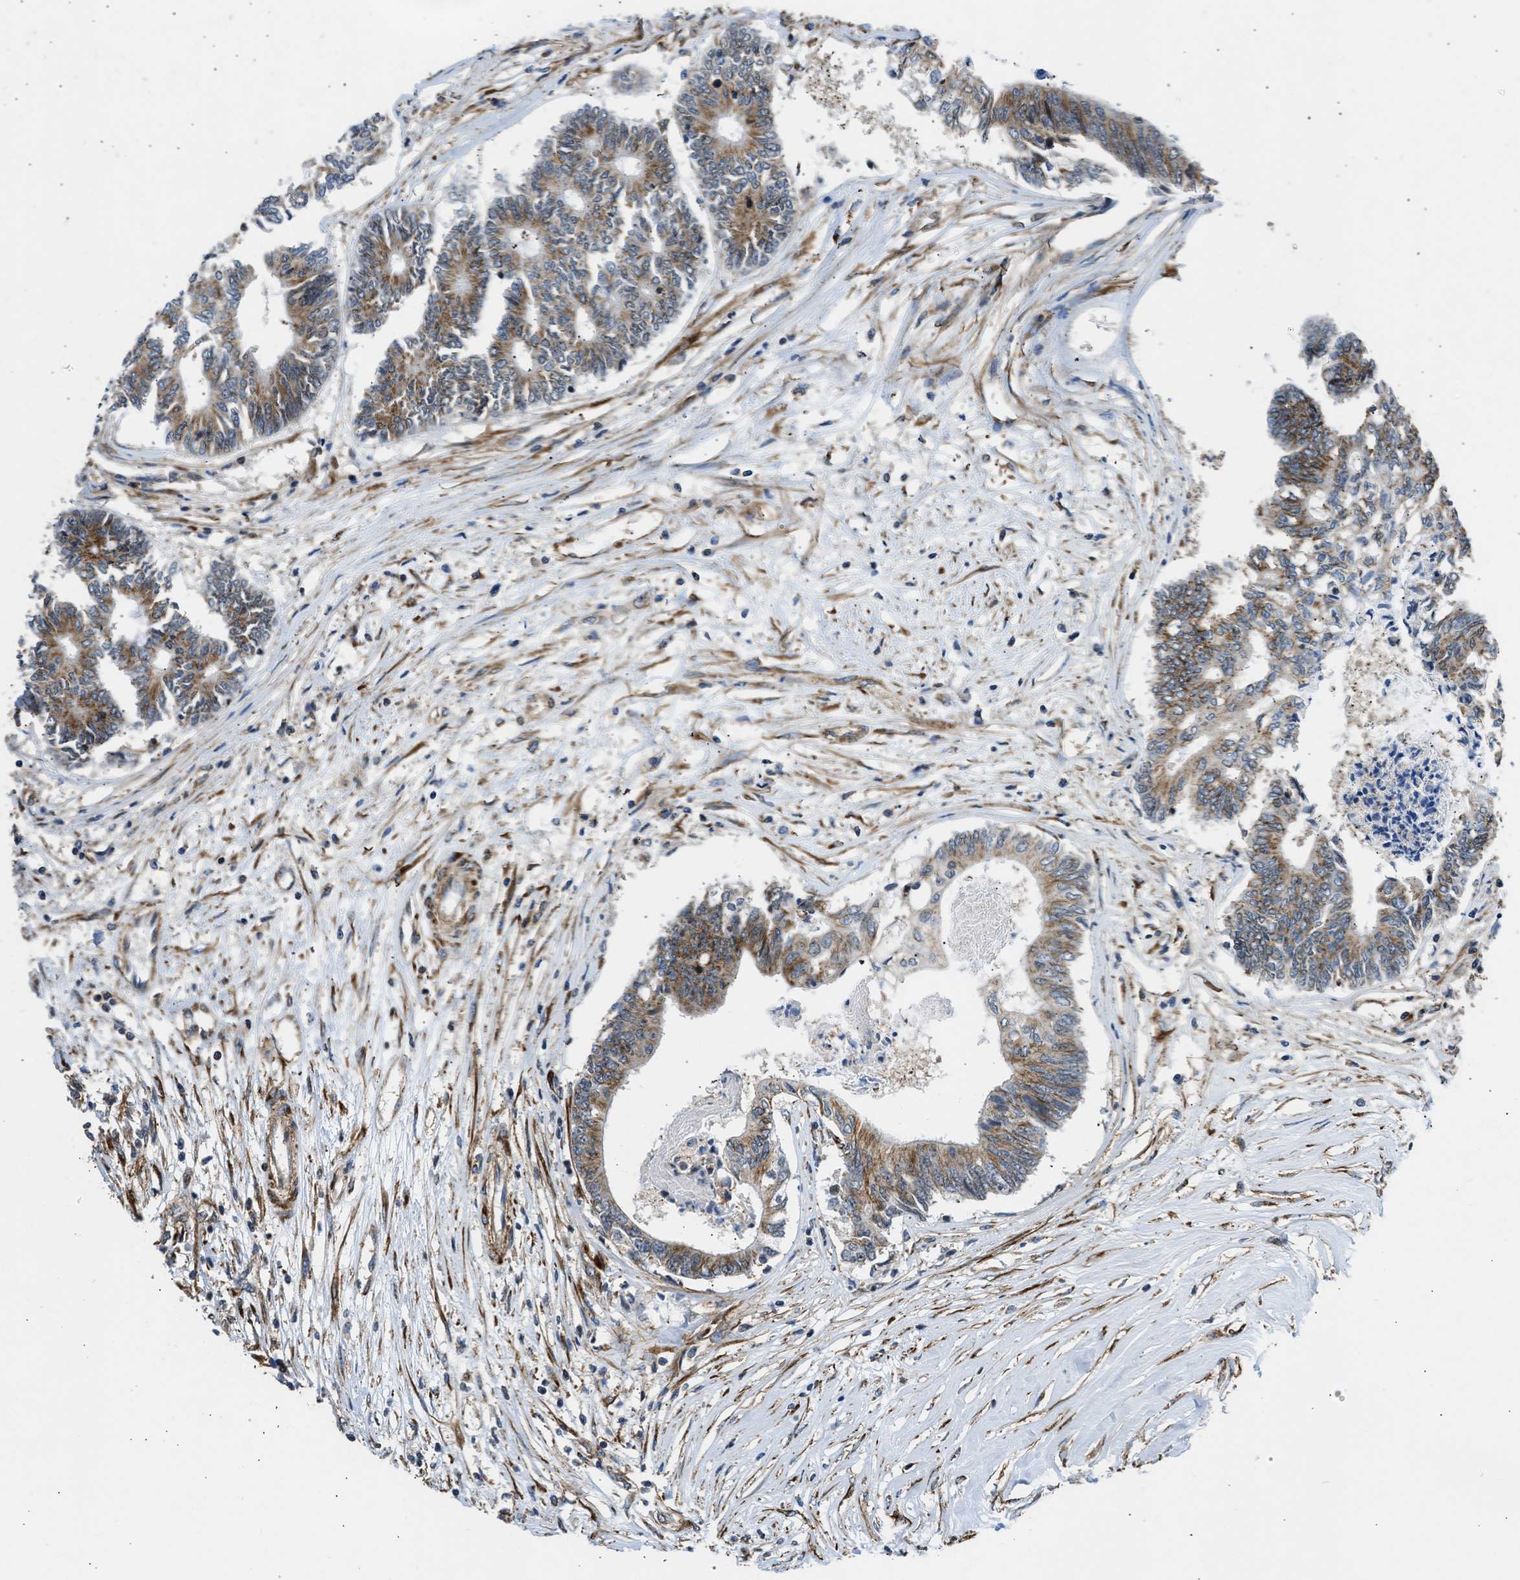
{"staining": {"intensity": "moderate", "quantity": ">75%", "location": "cytoplasmic/membranous"}, "tissue": "colorectal cancer", "cell_type": "Tumor cells", "image_type": "cancer", "snomed": [{"axis": "morphology", "description": "Adenocarcinoma, NOS"}, {"axis": "topography", "description": "Rectum"}], "caption": "IHC (DAB (3,3'-diaminobenzidine)) staining of human colorectal adenocarcinoma demonstrates moderate cytoplasmic/membranous protein staining in about >75% of tumor cells.", "gene": "SEPTIN2", "patient": {"sex": "male", "age": 63}}